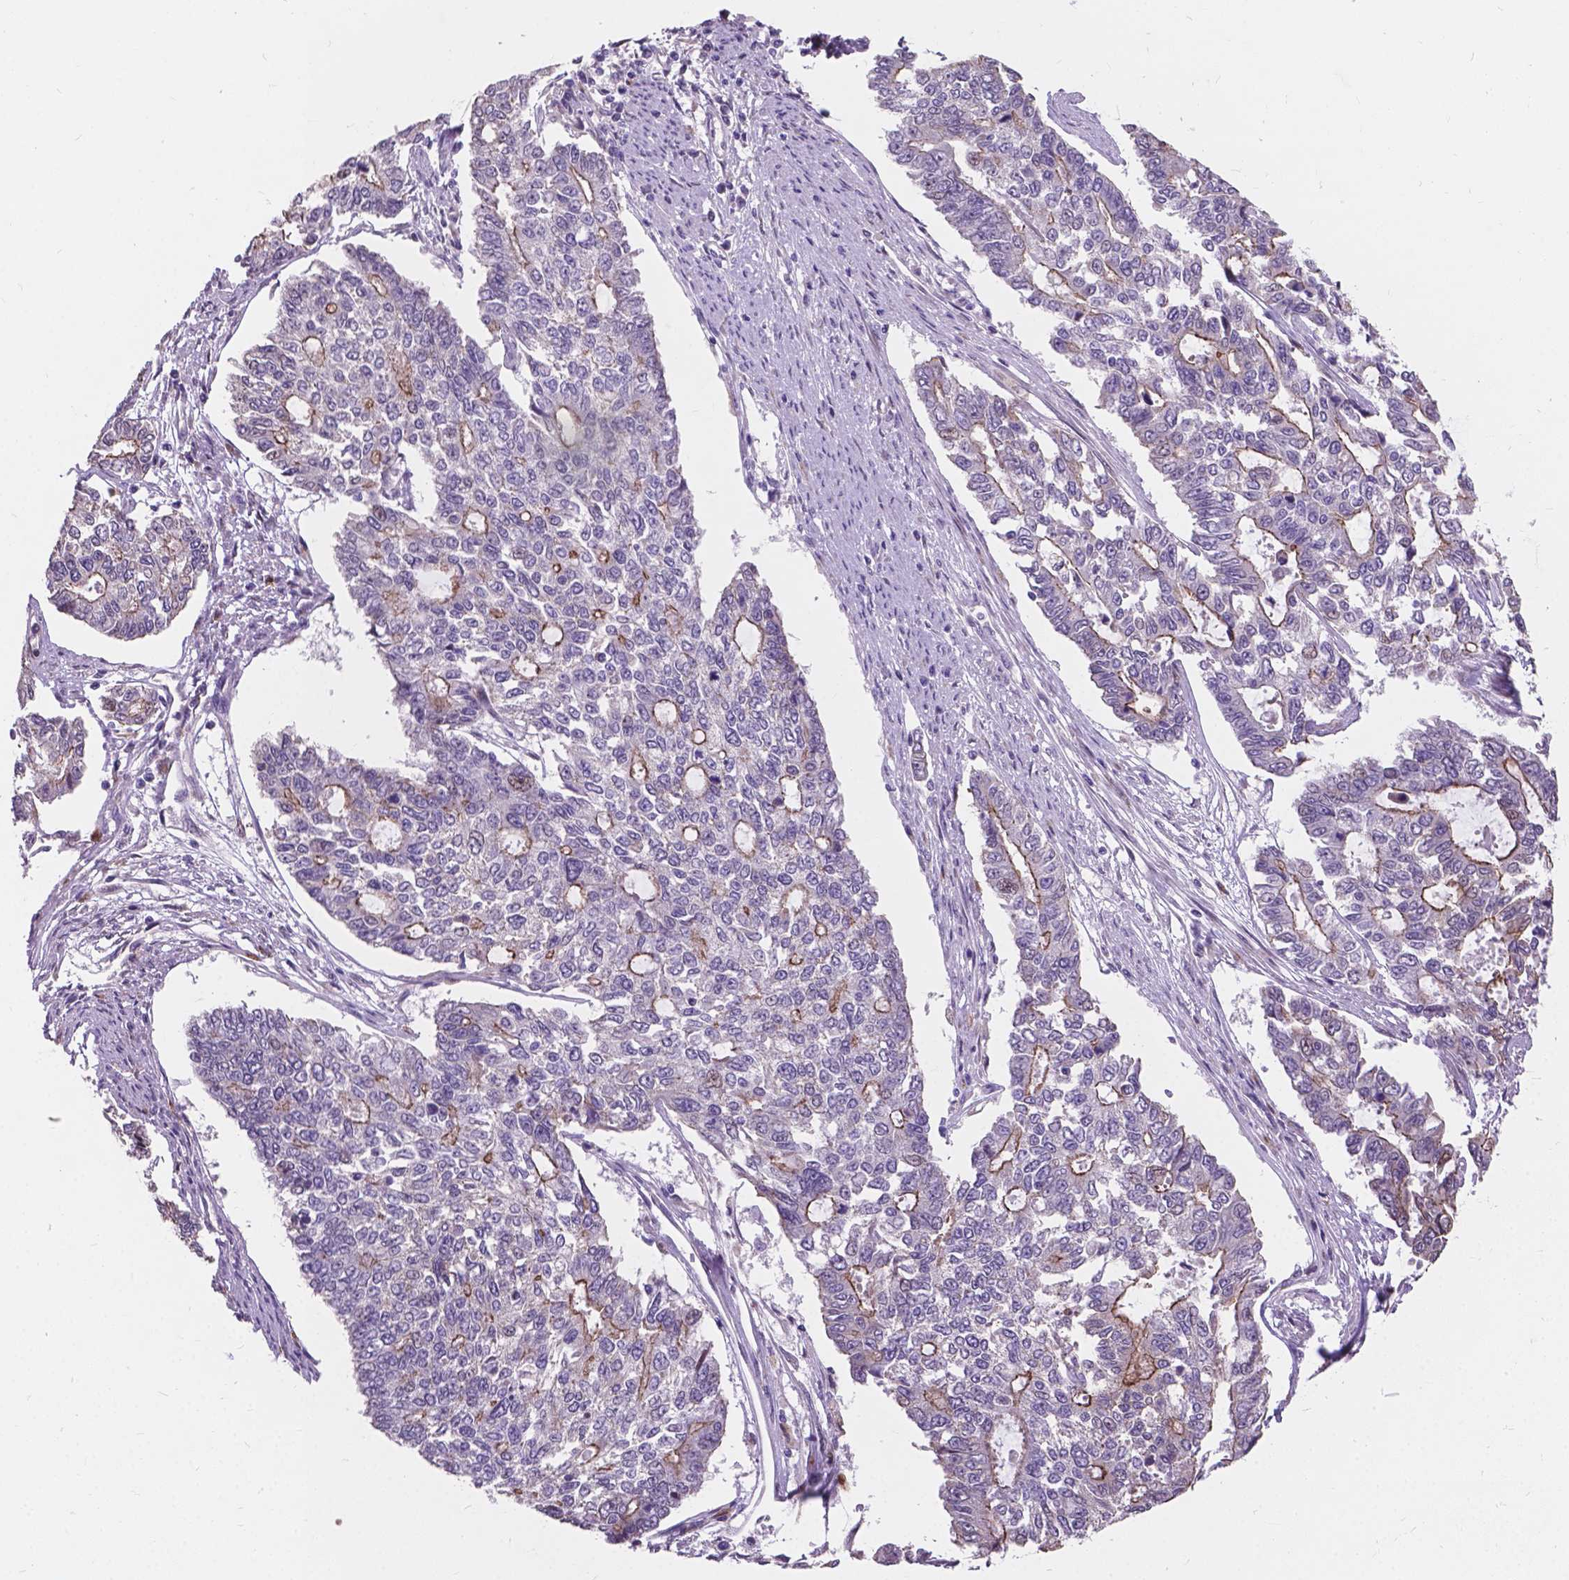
{"staining": {"intensity": "weak", "quantity": "25%-75%", "location": "cytoplasmic/membranous"}, "tissue": "endometrial cancer", "cell_type": "Tumor cells", "image_type": "cancer", "snomed": [{"axis": "morphology", "description": "Adenocarcinoma, NOS"}, {"axis": "topography", "description": "Uterus"}], "caption": "Immunohistochemical staining of endometrial cancer exhibits low levels of weak cytoplasmic/membranous protein expression in about 25%-75% of tumor cells.", "gene": "MYH14", "patient": {"sex": "female", "age": 59}}